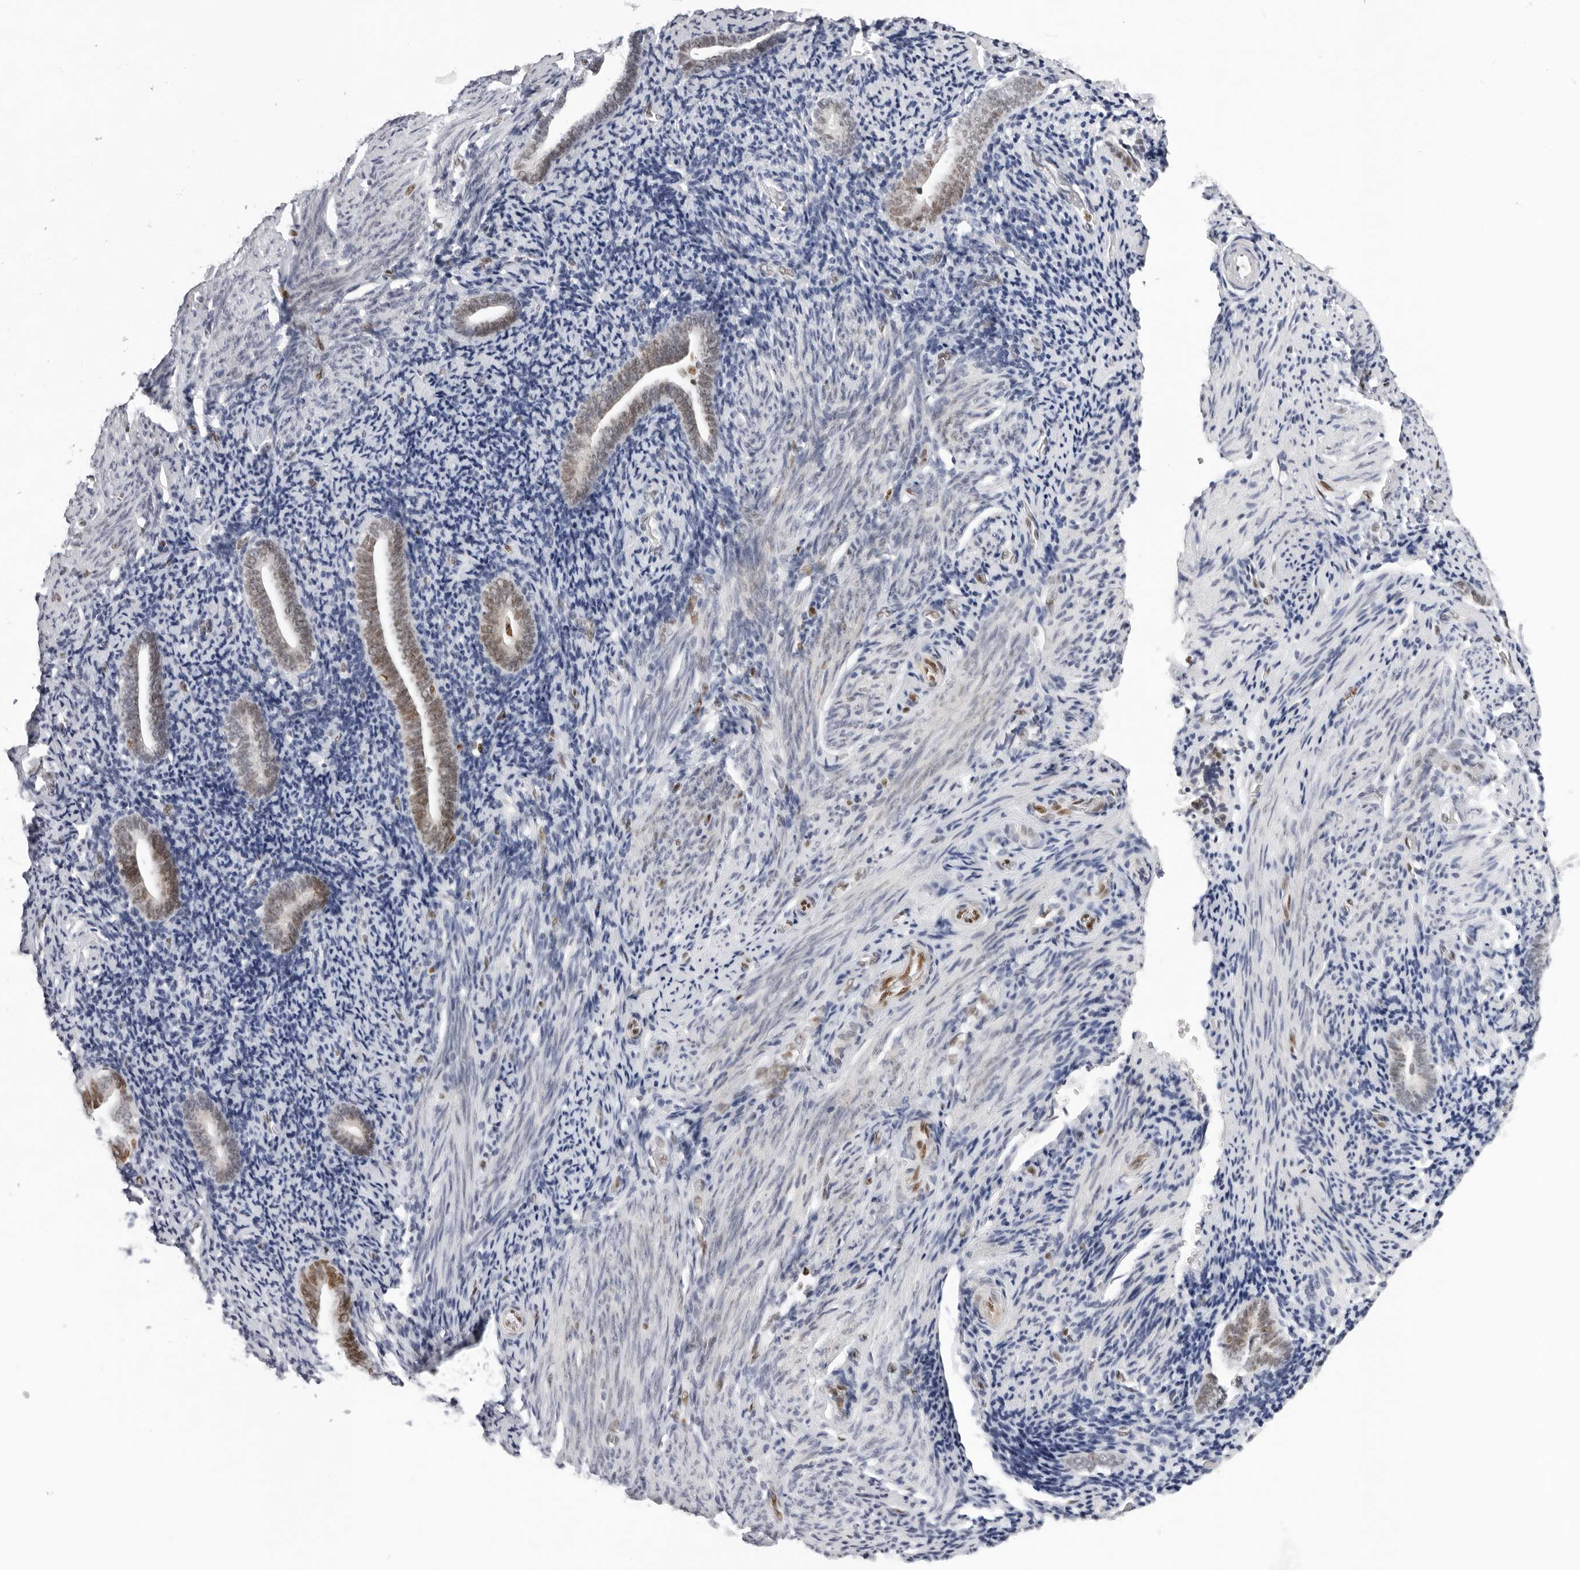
{"staining": {"intensity": "negative", "quantity": "none", "location": "none"}, "tissue": "endometrium", "cell_type": "Cells in endometrial stroma", "image_type": "normal", "snomed": [{"axis": "morphology", "description": "Normal tissue, NOS"}, {"axis": "topography", "description": "Endometrium"}], "caption": "IHC image of unremarkable human endometrium stained for a protein (brown), which exhibits no positivity in cells in endometrial stroma. (DAB IHC visualized using brightfield microscopy, high magnification).", "gene": "OGG1", "patient": {"sex": "female", "age": 51}}